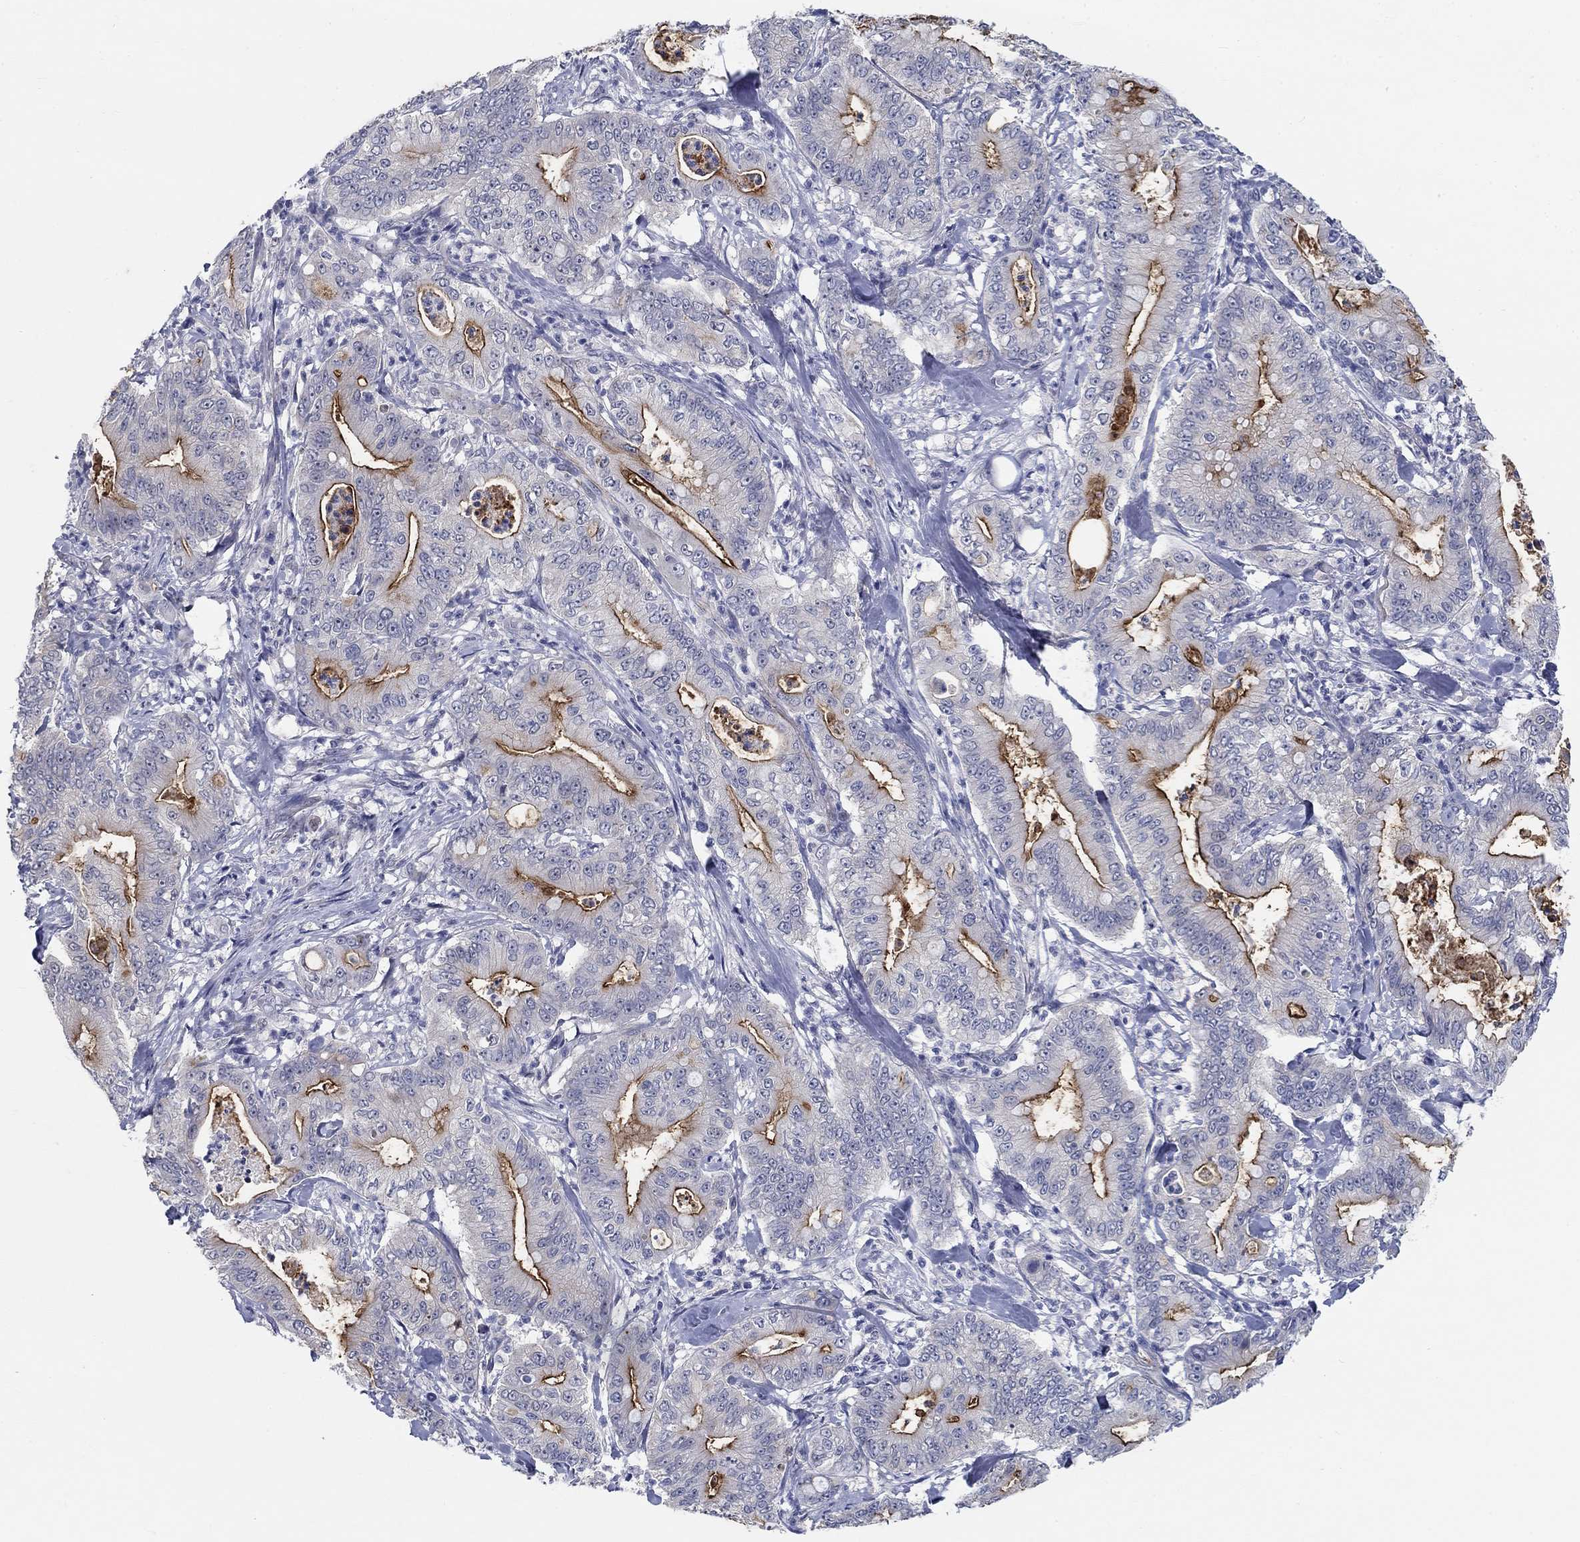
{"staining": {"intensity": "strong", "quantity": "<25%", "location": "cytoplasmic/membranous"}, "tissue": "pancreatic cancer", "cell_type": "Tumor cells", "image_type": "cancer", "snomed": [{"axis": "morphology", "description": "Adenocarcinoma, NOS"}, {"axis": "topography", "description": "Pancreas"}], "caption": "High-power microscopy captured an immunohistochemistry micrograph of pancreatic cancer, revealing strong cytoplasmic/membranous expression in approximately <25% of tumor cells. (IHC, brightfield microscopy, high magnification).", "gene": "SMIM18", "patient": {"sex": "male", "age": 71}}